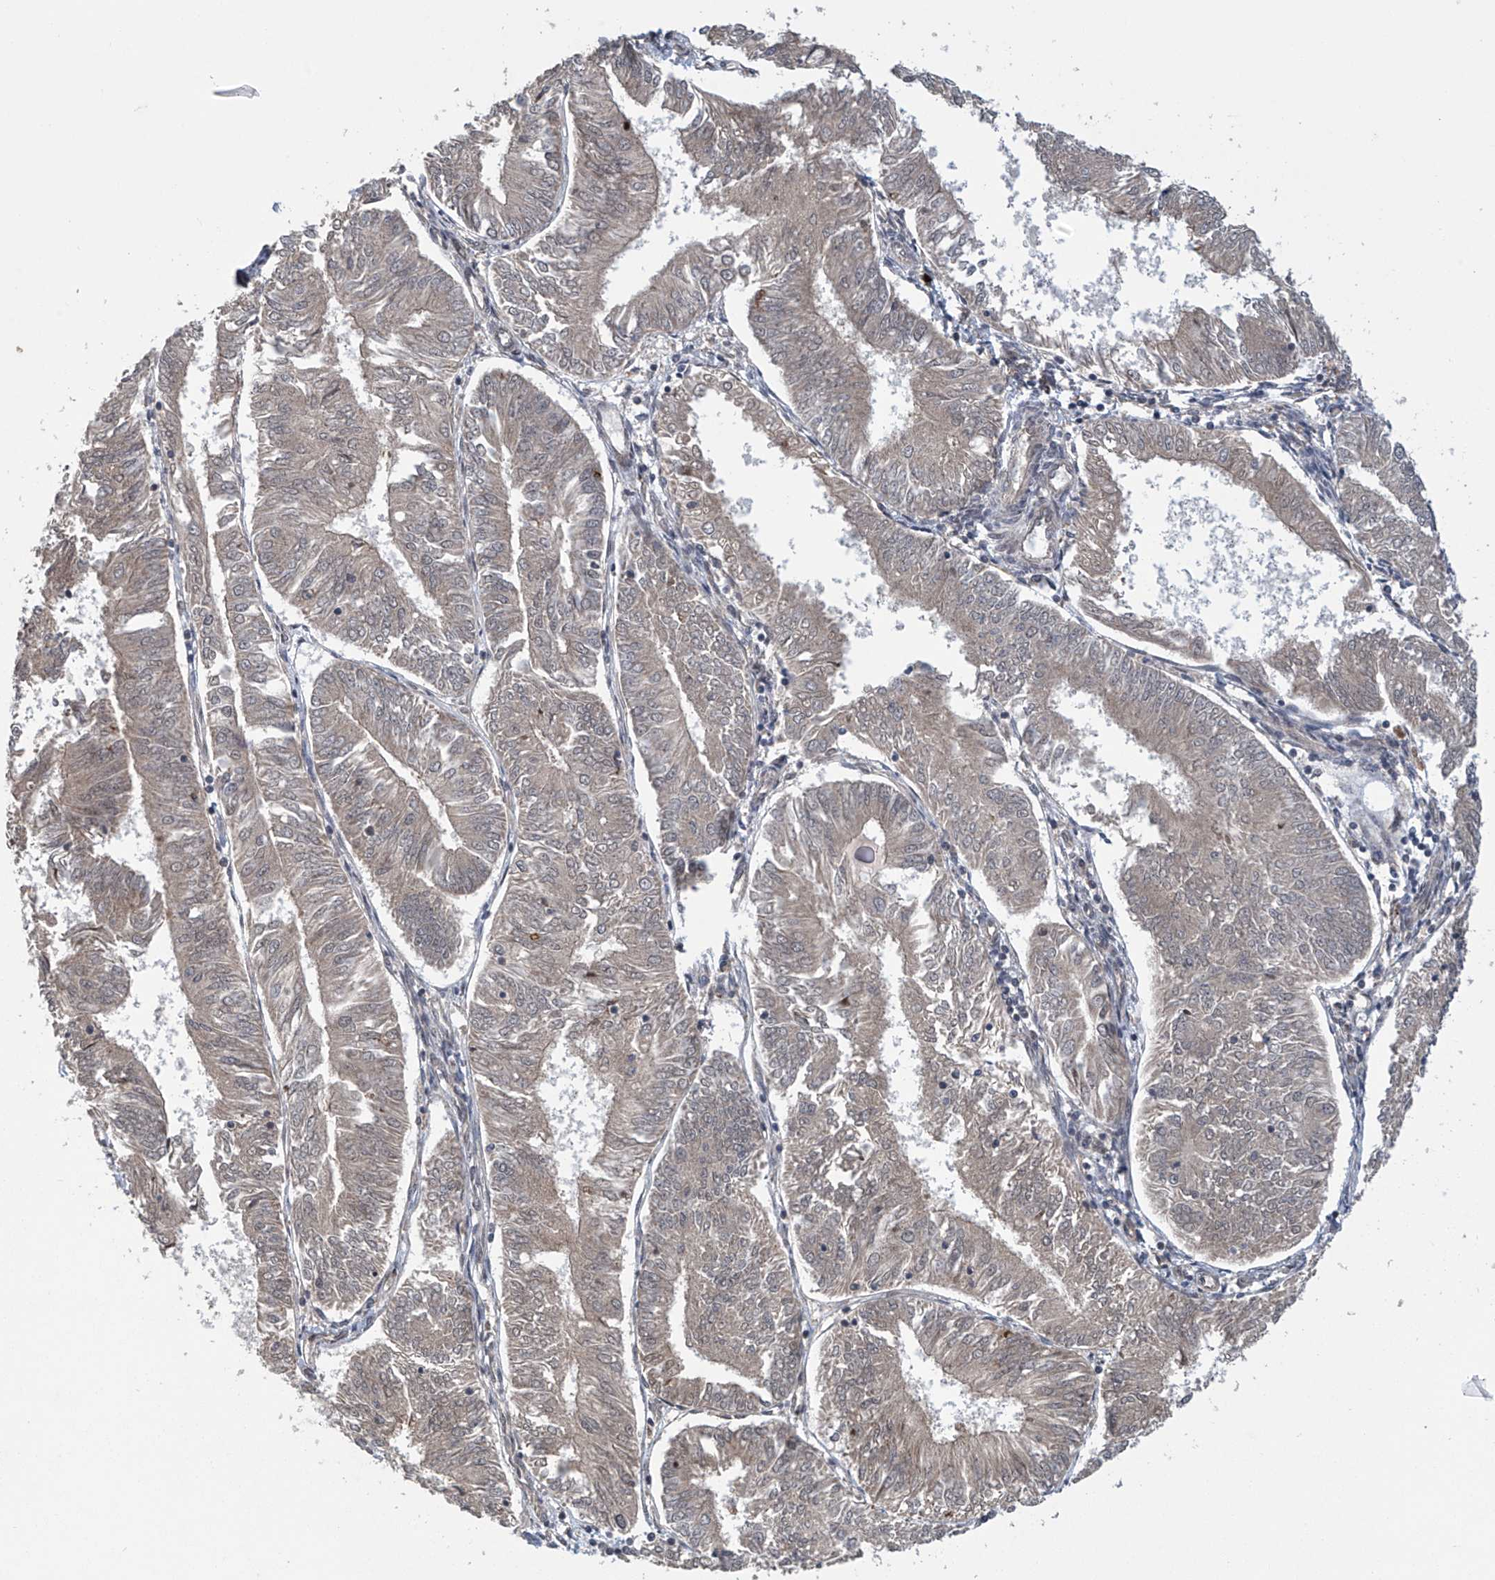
{"staining": {"intensity": "weak", "quantity": "25%-75%", "location": "cytoplasmic/membranous"}, "tissue": "endometrial cancer", "cell_type": "Tumor cells", "image_type": "cancer", "snomed": [{"axis": "morphology", "description": "Adenocarcinoma, NOS"}, {"axis": "topography", "description": "Endometrium"}], "caption": "IHC image of neoplastic tissue: human endometrial adenocarcinoma stained using IHC exhibits low levels of weak protein expression localized specifically in the cytoplasmic/membranous of tumor cells, appearing as a cytoplasmic/membranous brown color.", "gene": "ABHD13", "patient": {"sex": "female", "age": 58}}